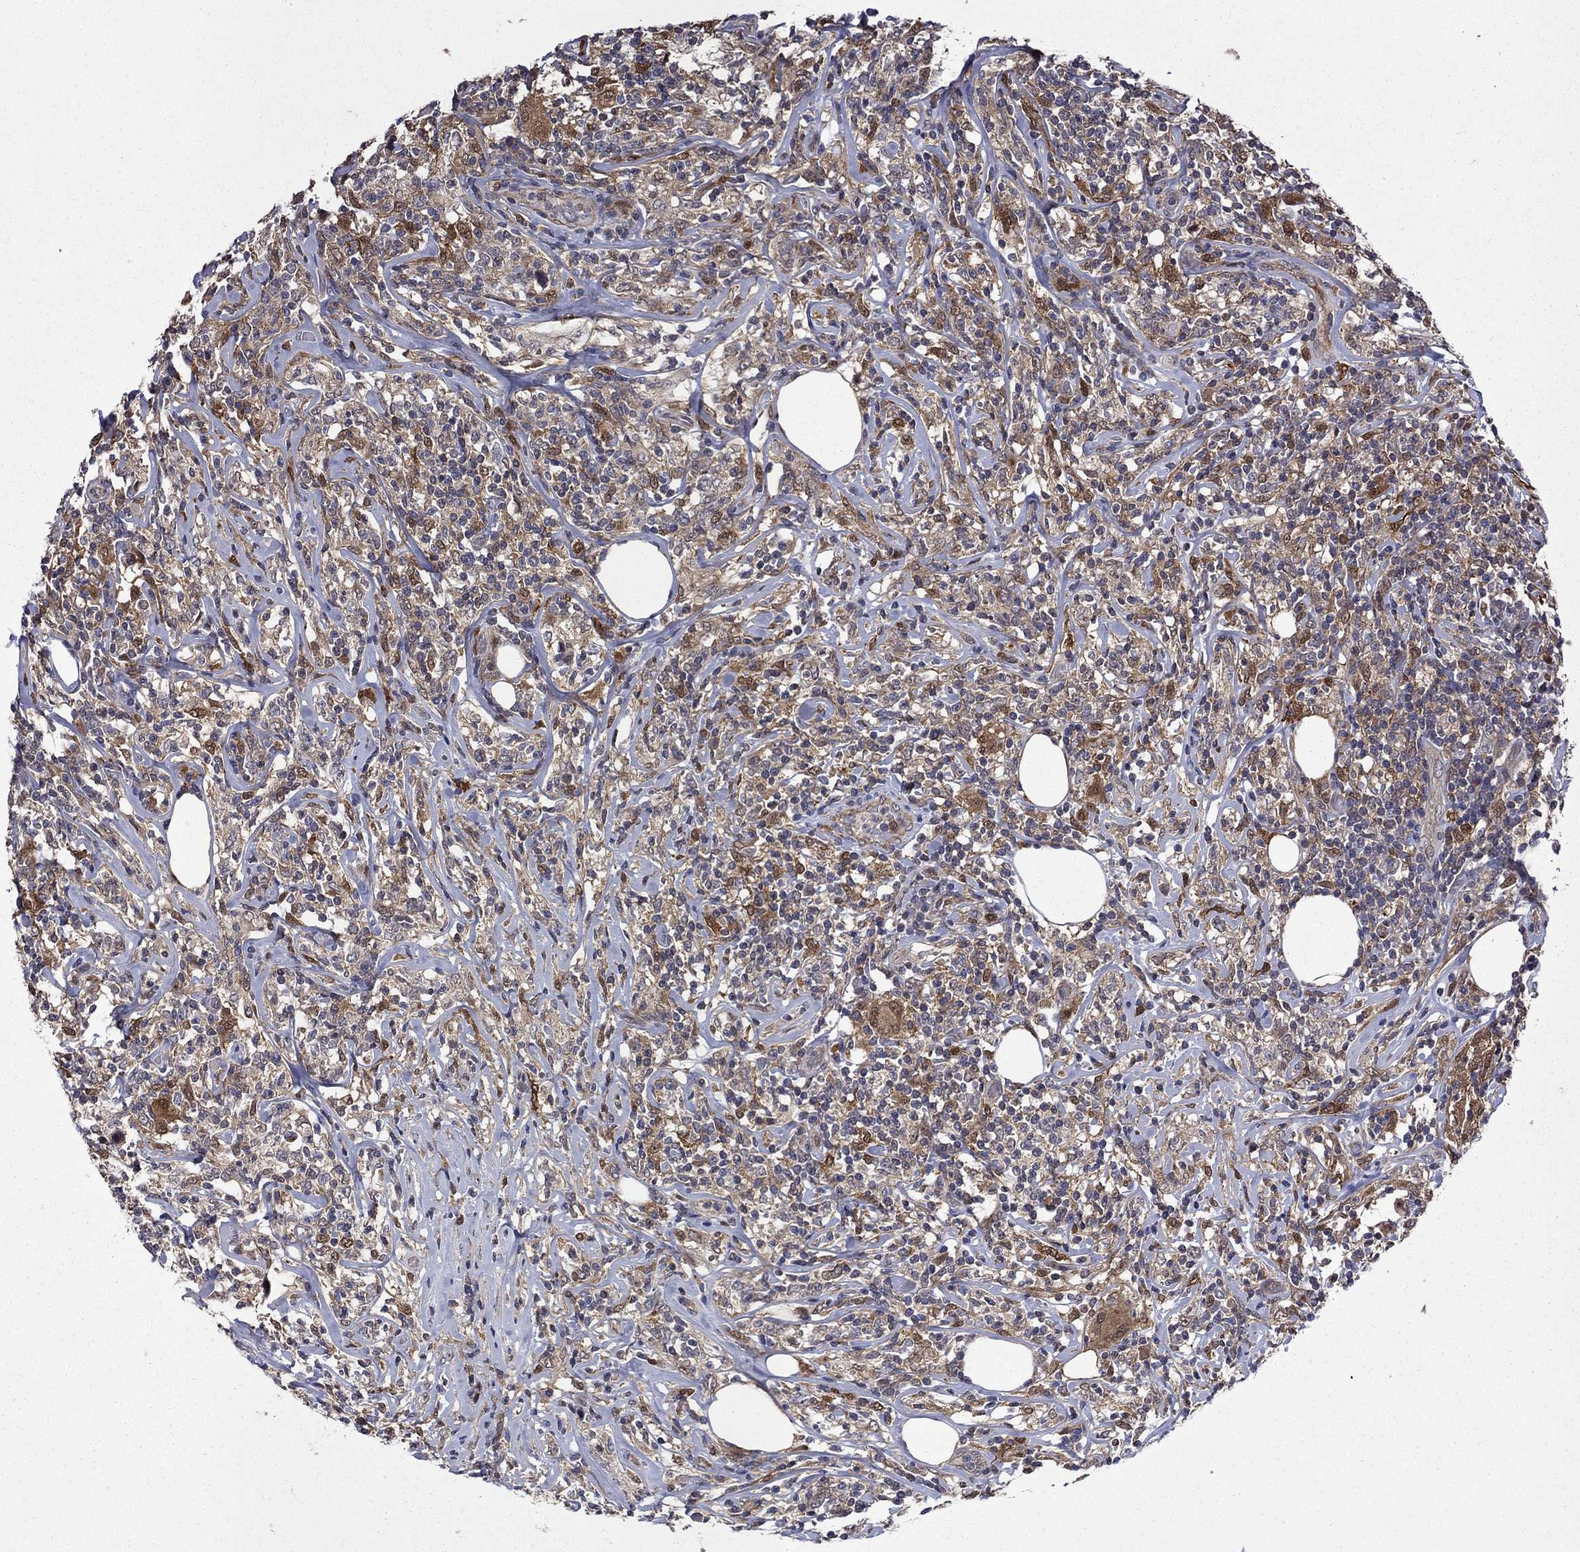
{"staining": {"intensity": "moderate", "quantity": ">75%", "location": "cytoplasmic/membranous"}, "tissue": "lymphoma", "cell_type": "Tumor cells", "image_type": "cancer", "snomed": [{"axis": "morphology", "description": "Malignant lymphoma, non-Hodgkin's type, High grade"}, {"axis": "topography", "description": "Lymph node"}], "caption": "Lymphoma stained with DAB immunohistochemistry exhibits medium levels of moderate cytoplasmic/membranous staining in approximately >75% of tumor cells.", "gene": "TPMT", "patient": {"sex": "female", "age": 84}}